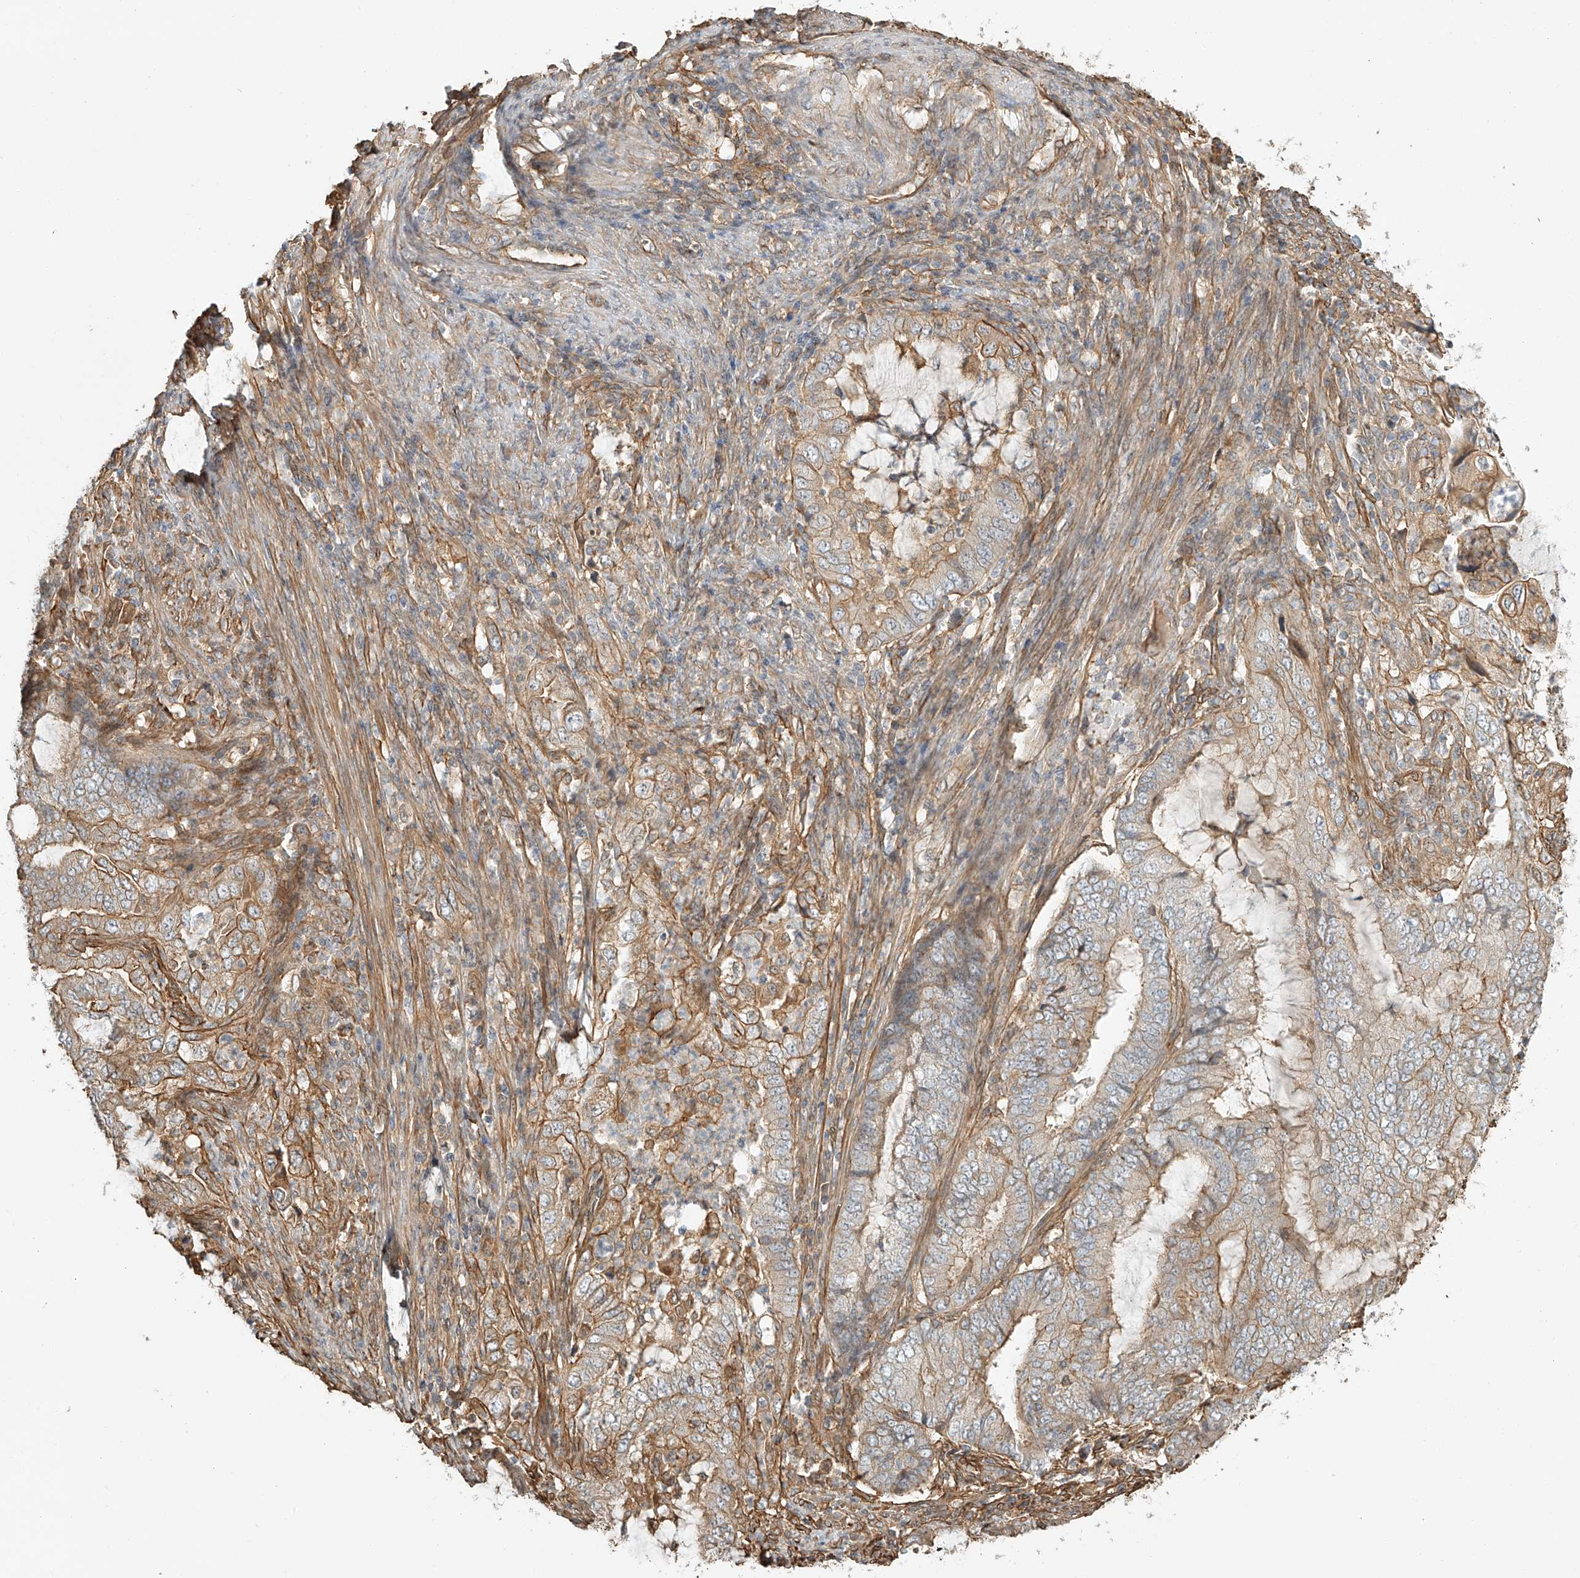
{"staining": {"intensity": "moderate", "quantity": "25%-75%", "location": "cytoplasmic/membranous"}, "tissue": "endometrial cancer", "cell_type": "Tumor cells", "image_type": "cancer", "snomed": [{"axis": "morphology", "description": "Adenocarcinoma, NOS"}, {"axis": "topography", "description": "Endometrium"}], "caption": "Protein expression analysis of human adenocarcinoma (endometrial) reveals moderate cytoplasmic/membranous expression in about 25%-75% of tumor cells. (Brightfield microscopy of DAB IHC at high magnification).", "gene": "CSMD3", "patient": {"sex": "female", "age": 51}}